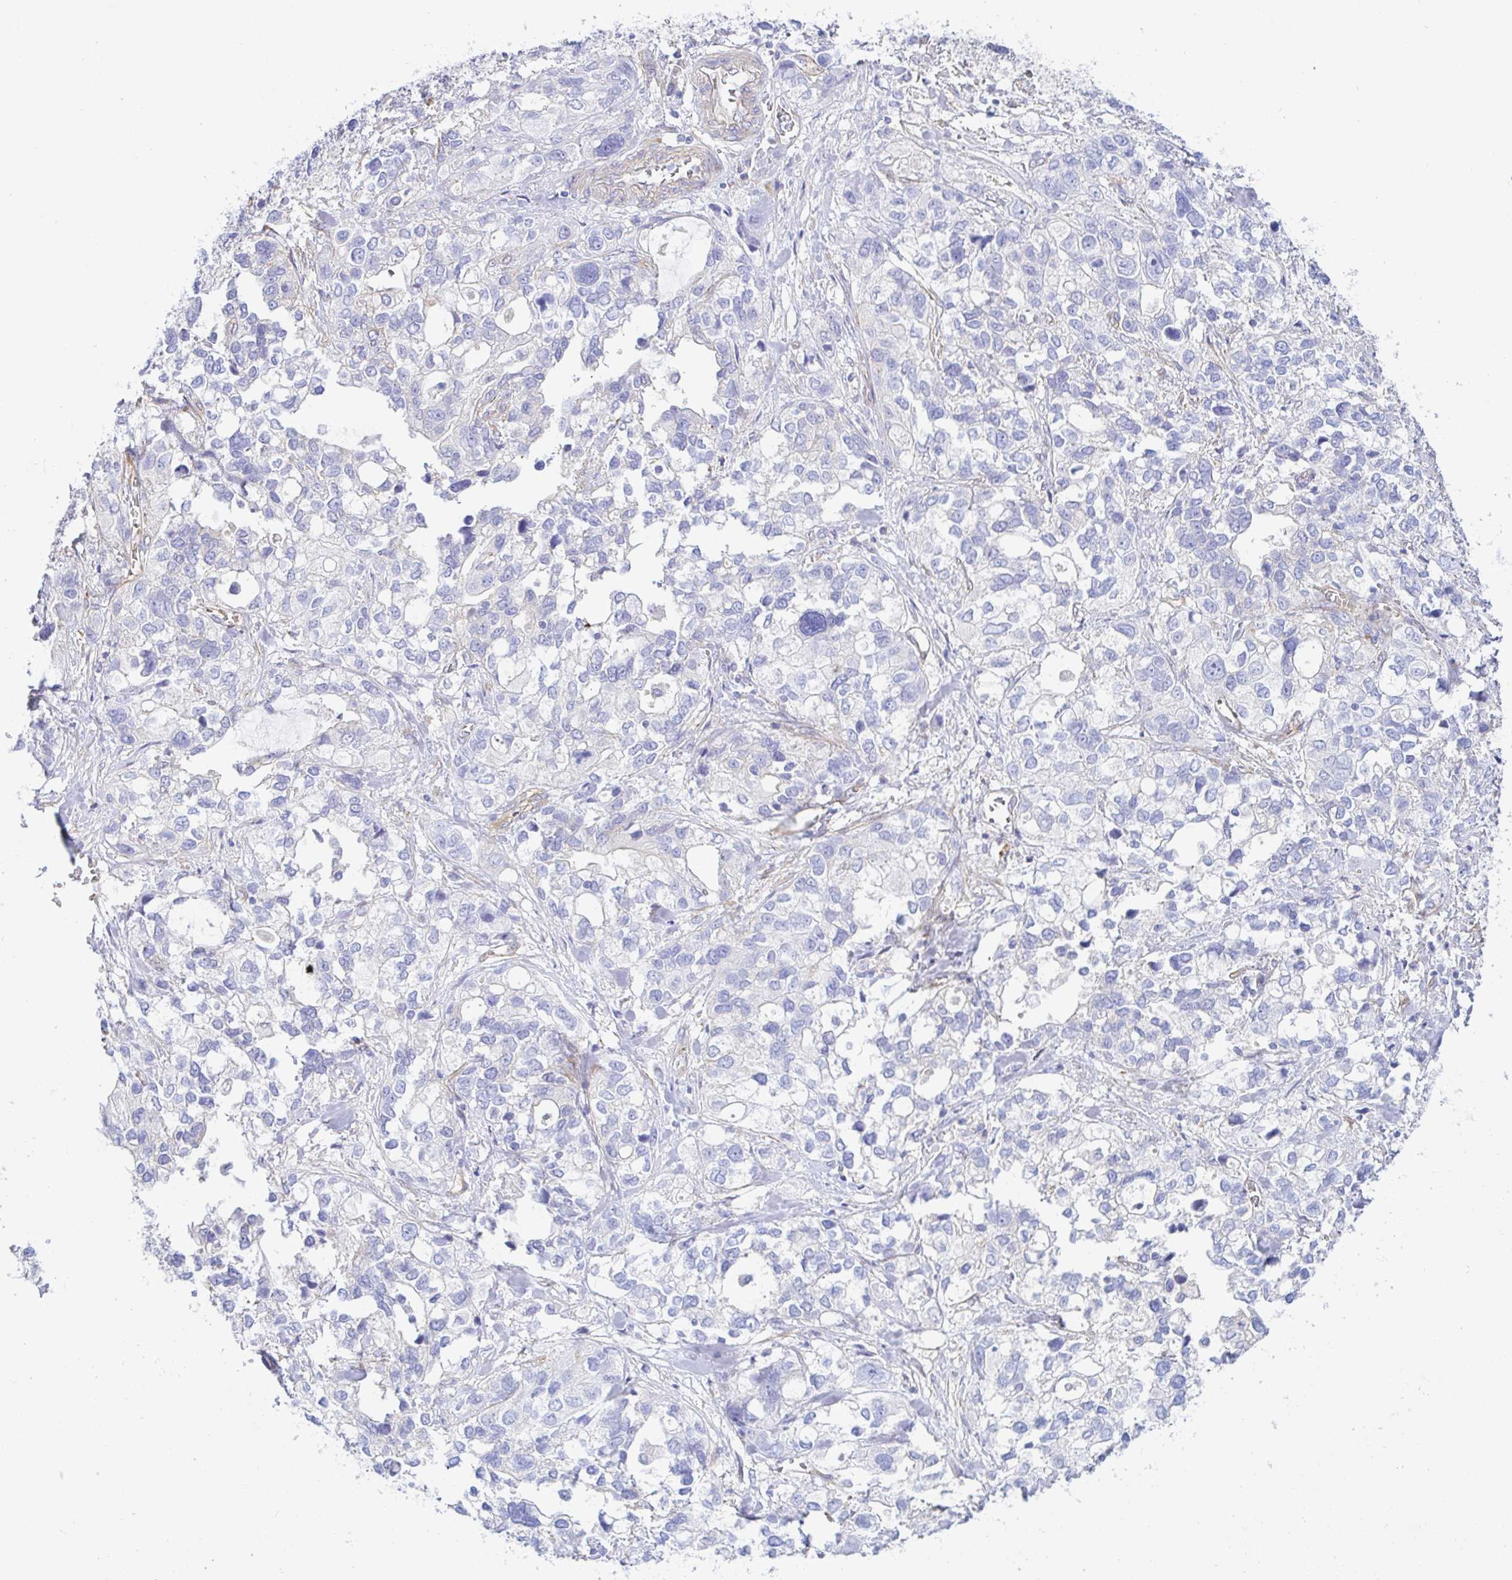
{"staining": {"intensity": "negative", "quantity": "none", "location": "none"}, "tissue": "stomach cancer", "cell_type": "Tumor cells", "image_type": "cancer", "snomed": [{"axis": "morphology", "description": "Adenocarcinoma, NOS"}, {"axis": "topography", "description": "Stomach, upper"}], "caption": "A micrograph of human stomach cancer (adenocarcinoma) is negative for staining in tumor cells.", "gene": "ARL4D", "patient": {"sex": "female", "age": 81}}